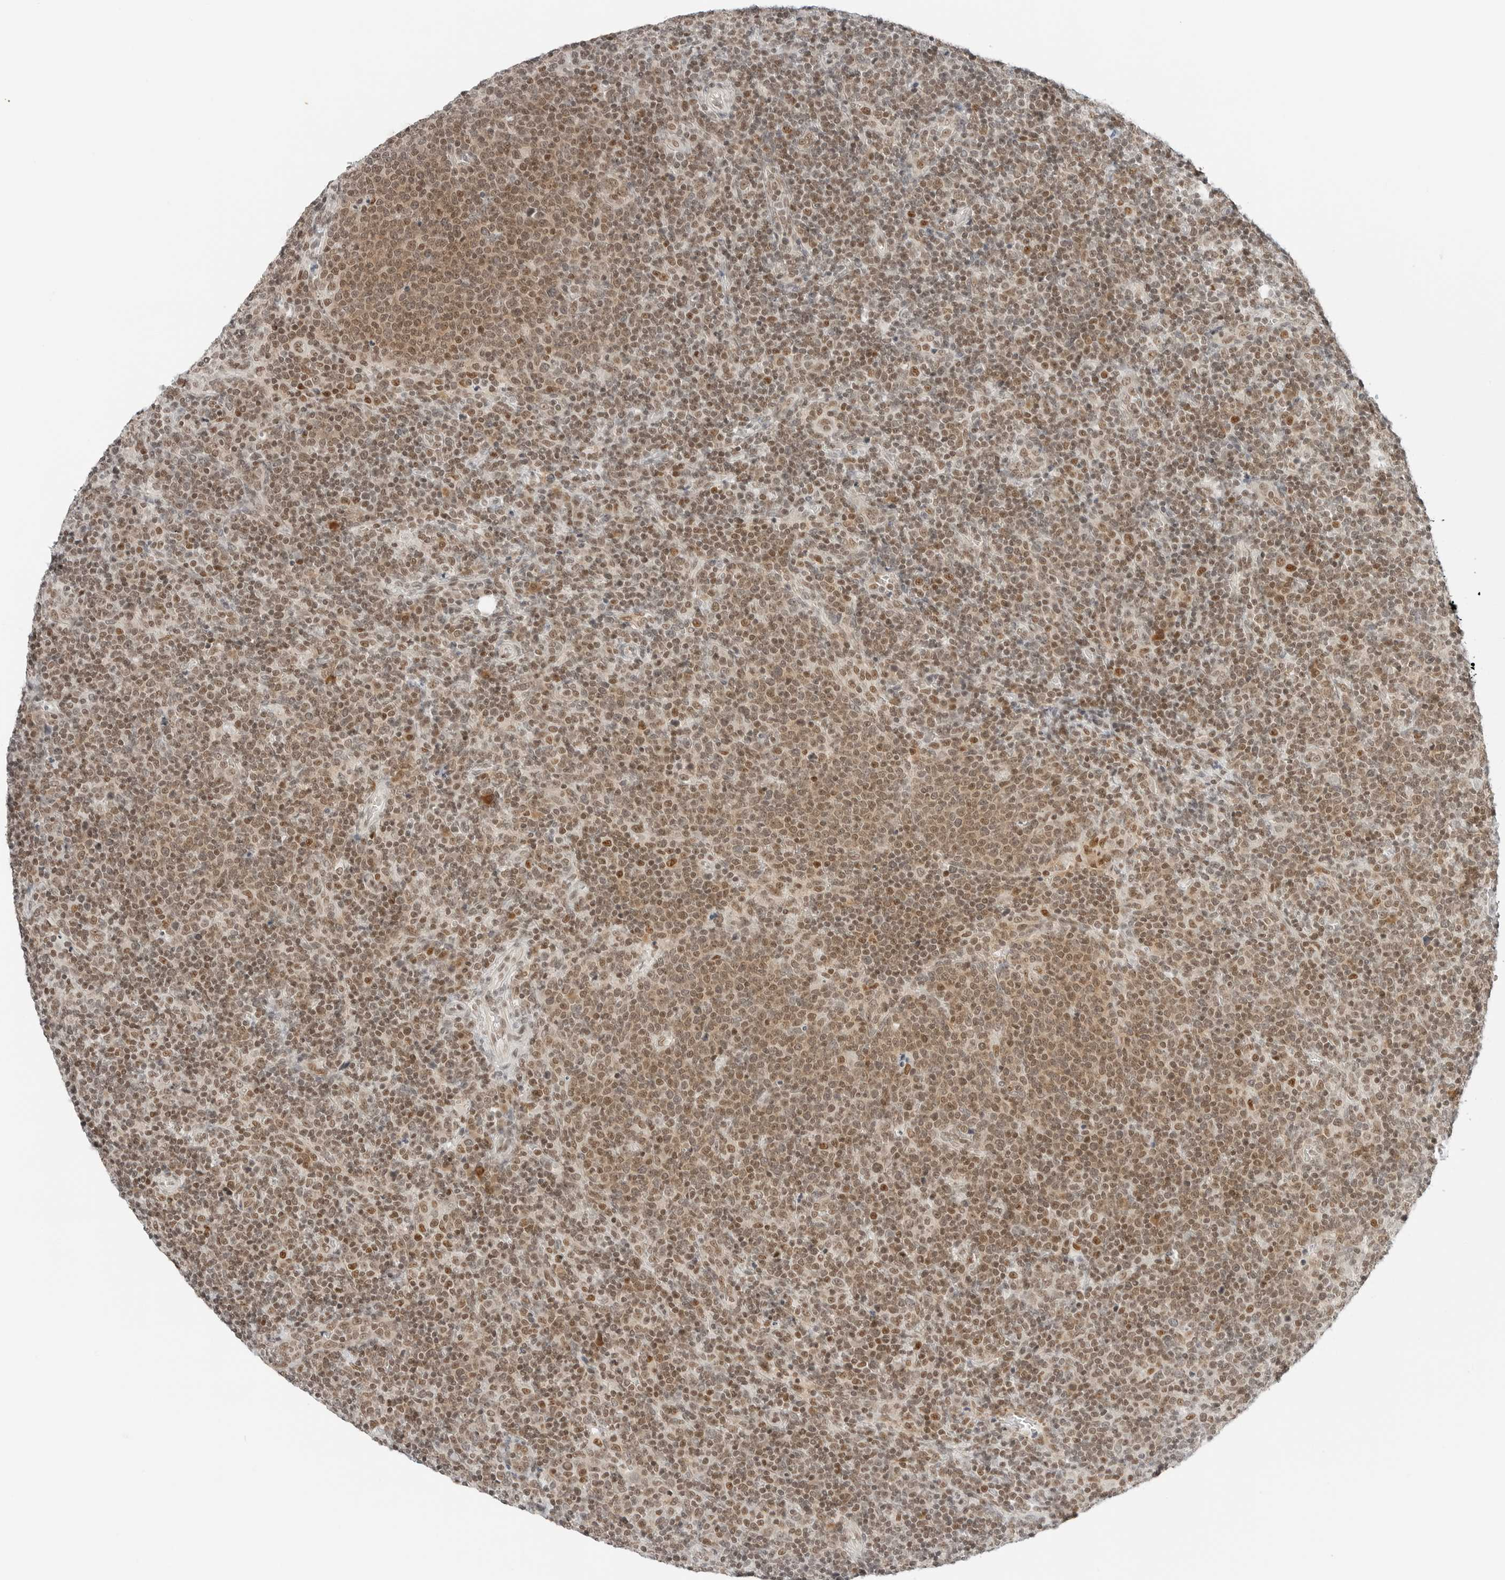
{"staining": {"intensity": "moderate", "quantity": ">75%", "location": "cytoplasmic/membranous,nuclear"}, "tissue": "lymphoma", "cell_type": "Tumor cells", "image_type": "cancer", "snomed": [{"axis": "morphology", "description": "Malignant lymphoma, non-Hodgkin's type, High grade"}, {"axis": "topography", "description": "Lymph node"}], "caption": "A brown stain shows moderate cytoplasmic/membranous and nuclear positivity of a protein in high-grade malignant lymphoma, non-Hodgkin's type tumor cells.", "gene": "CRTC2", "patient": {"sex": "male", "age": 61}}